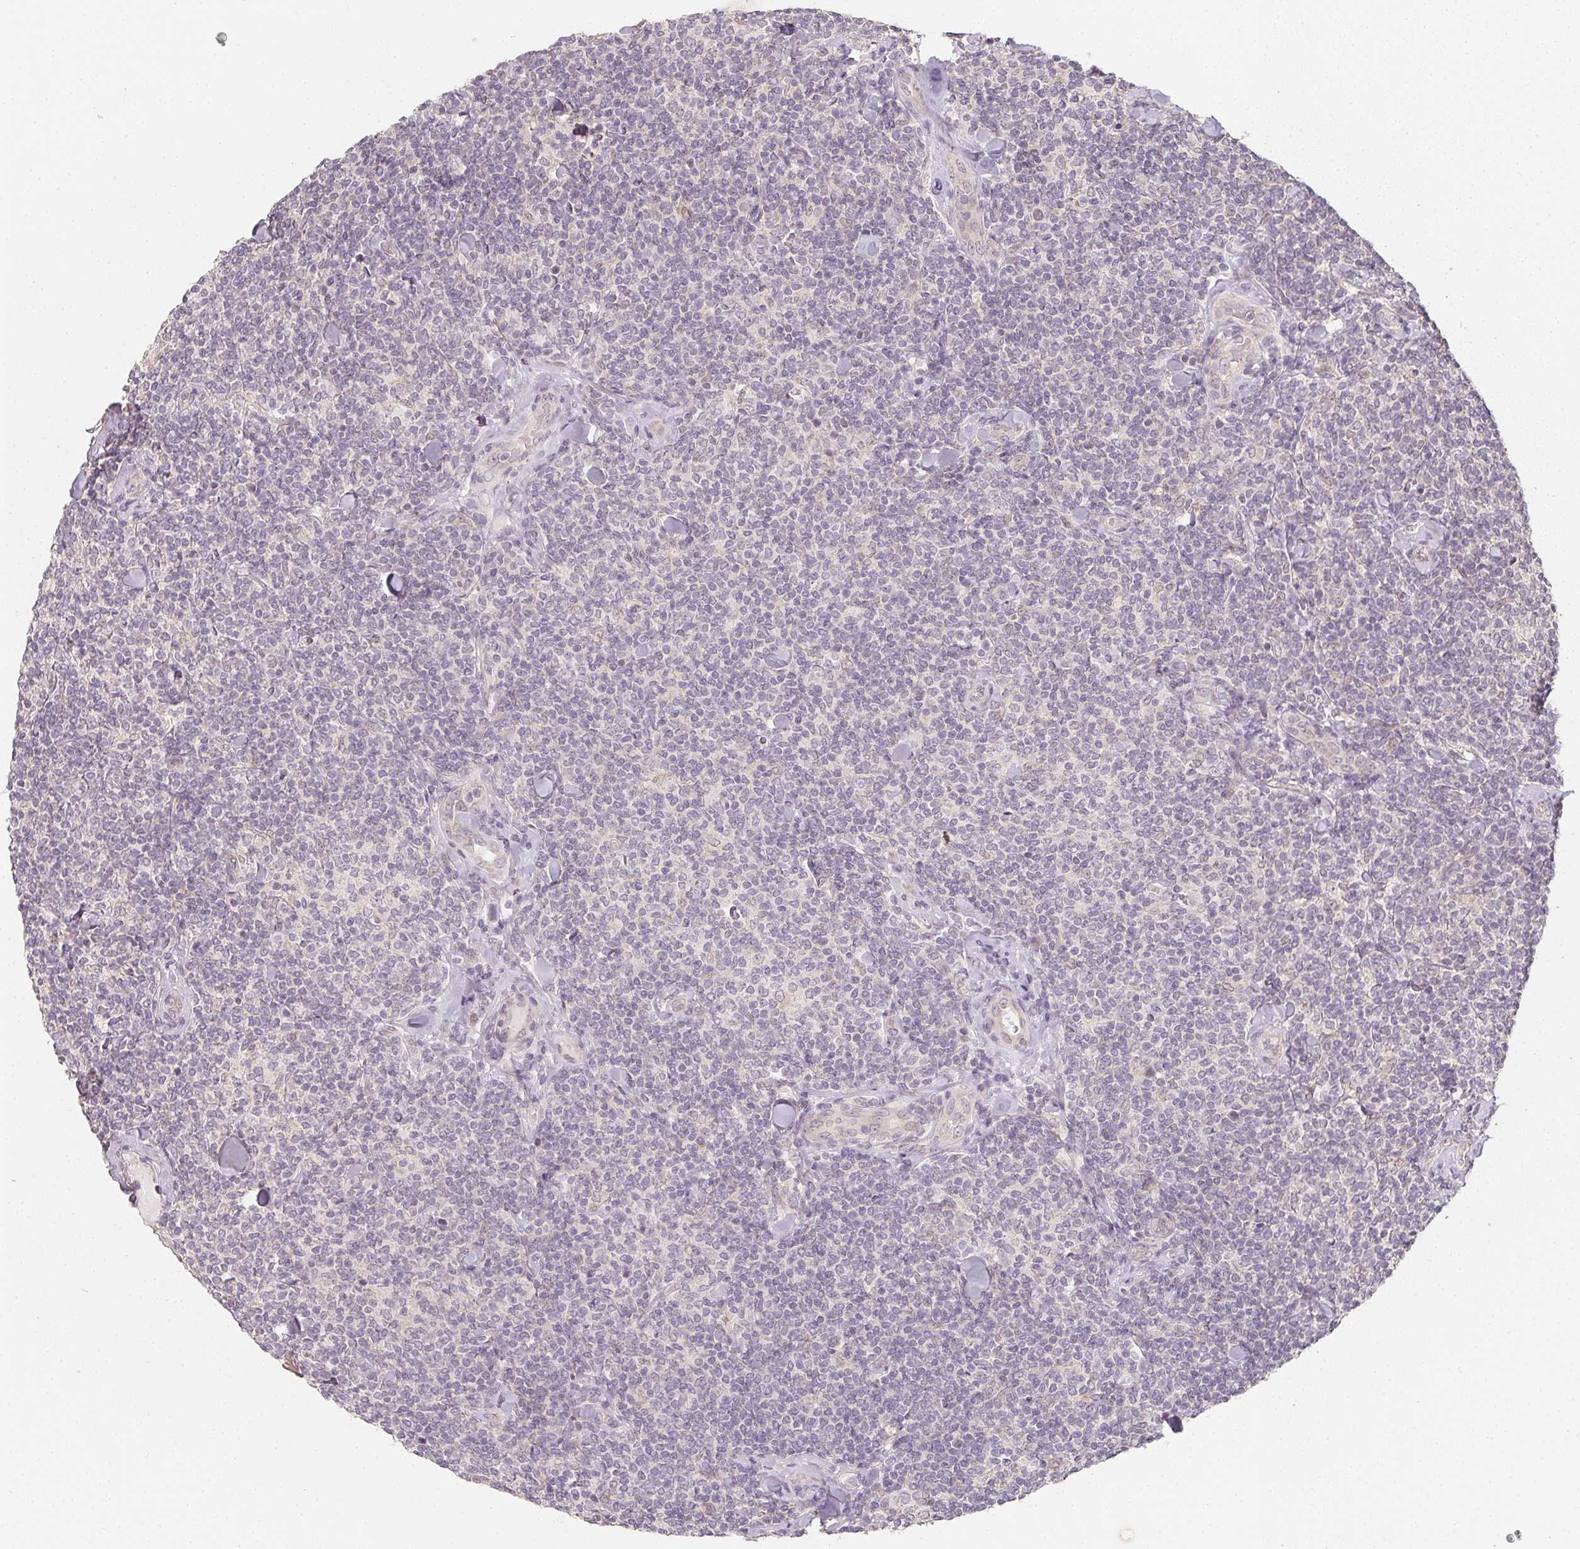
{"staining": {"intensity": "negative", "quantity": "none", "location": "none"}, "tissue": "lymphoma", "cell_type": "Tumor cells", "image_type": "cancer", "snomed": [{"axis": "morphology", "description": "Malignant lymphoma, non-Hodgkin's type, Low grade"}, {"axis": "topography", "description": "Lymph node"}], "caption": "A high-resolution micrograph shows immunohistochemistry staining of malignant lymphoma, non-Hodgkin's type (low-grade), which displays no significant positivity in tumor cells.", "gene": "SOAT1", "patient": {"sex": "female", "age": 56}}